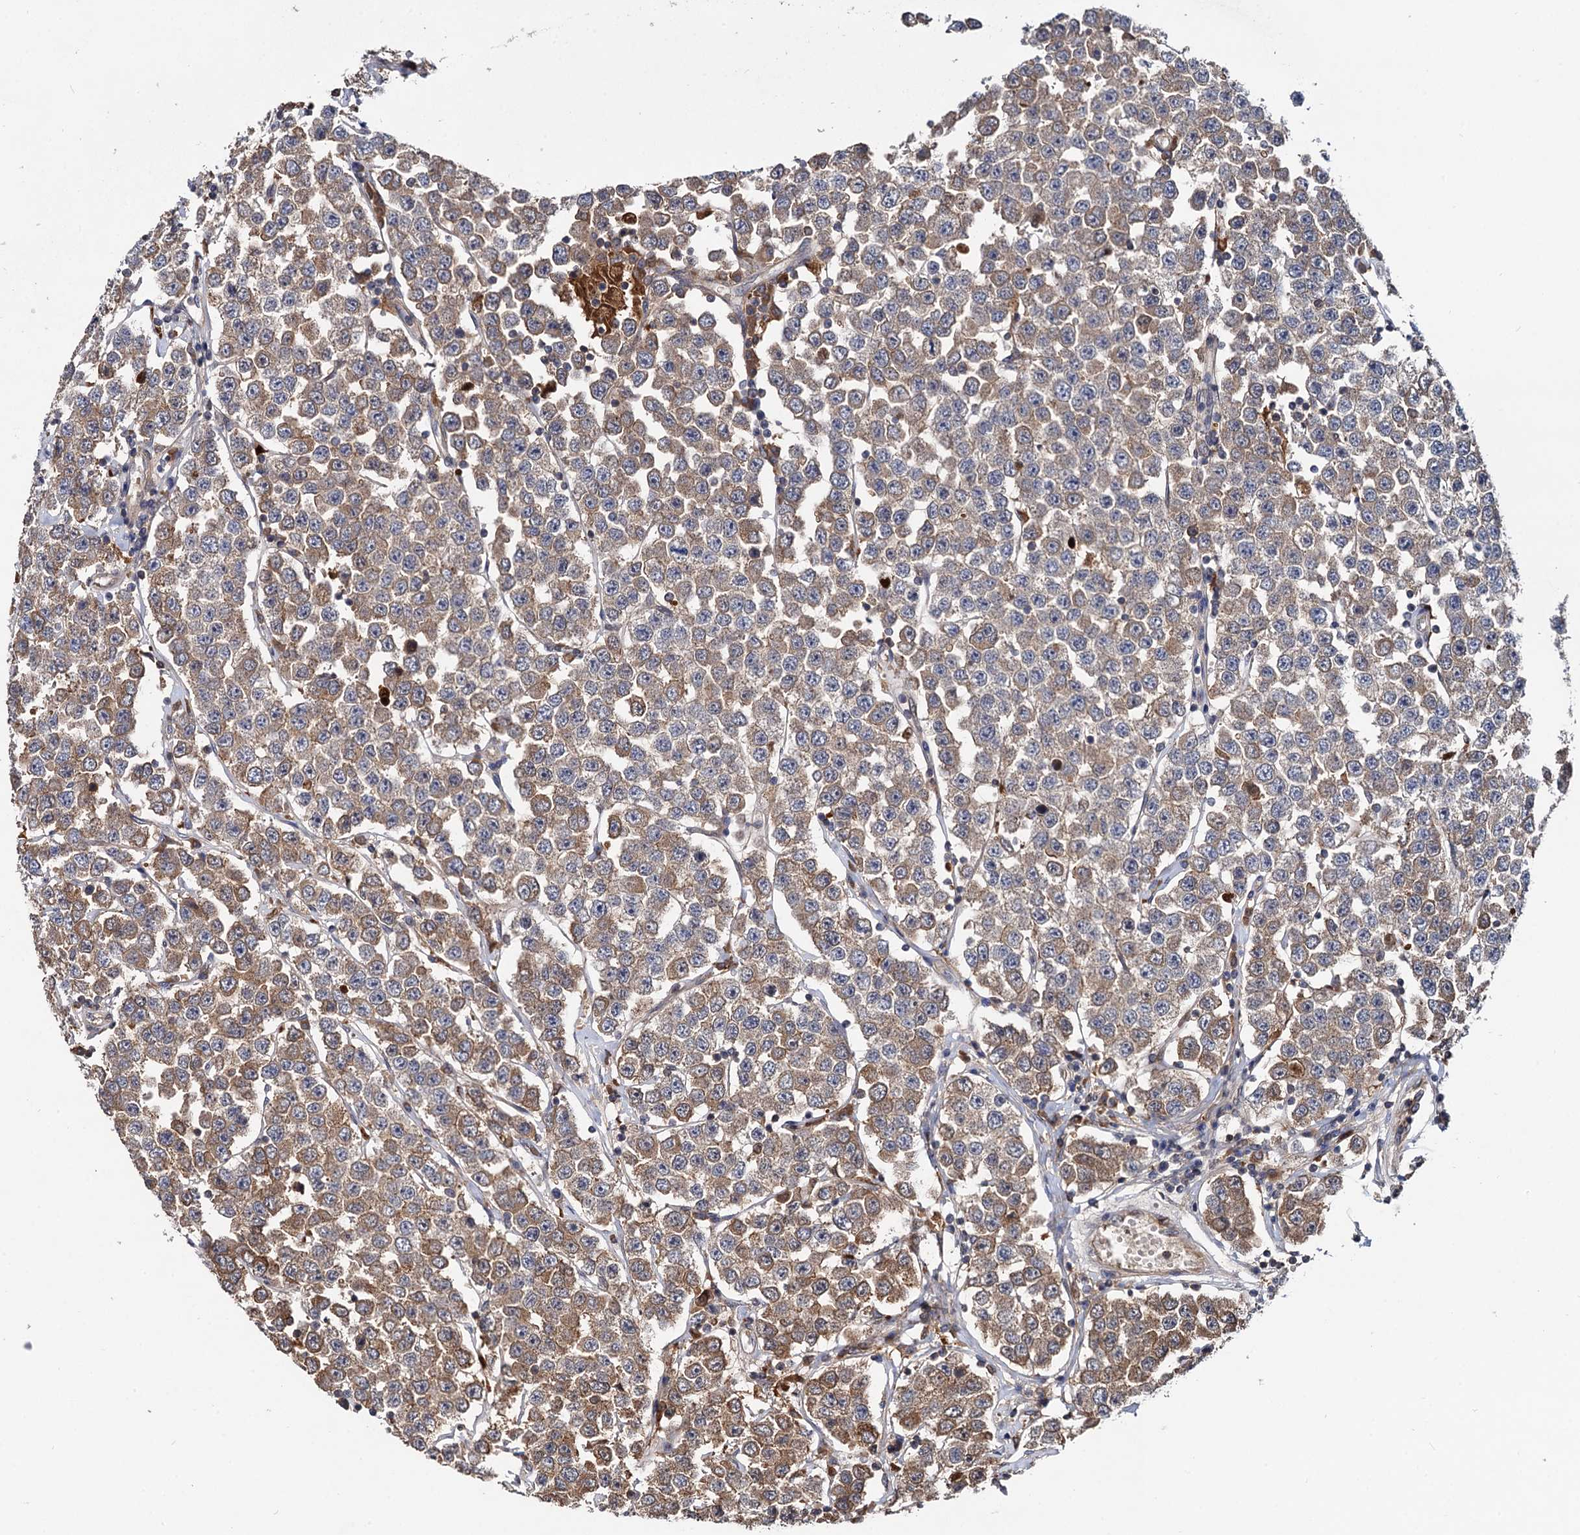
{"staining": {"intensity": "moderate", "quantity": ">75%", "location": "cytoplasmic/membranous"}, "tissue": "testis cancer", "cell_type": "Tumor cells", "image_type": "cancer", "snomed": [{"axis": "morphology", "description": "Seminoma, NOS"}, {"axis": "topography", "description": "Testis"}], "caption": "DAB (3,3'-diaminobenzidine) immunohistochemical staining of human testis cancer displays moderate cytoplasmic/membranous protein expression in about >75% of tumor cells. Ihc stains the protein of interest in brown and the nuclei are stained blue.", "gene": "SELENOP", "patient": {"sex": "male", "age": 28}}